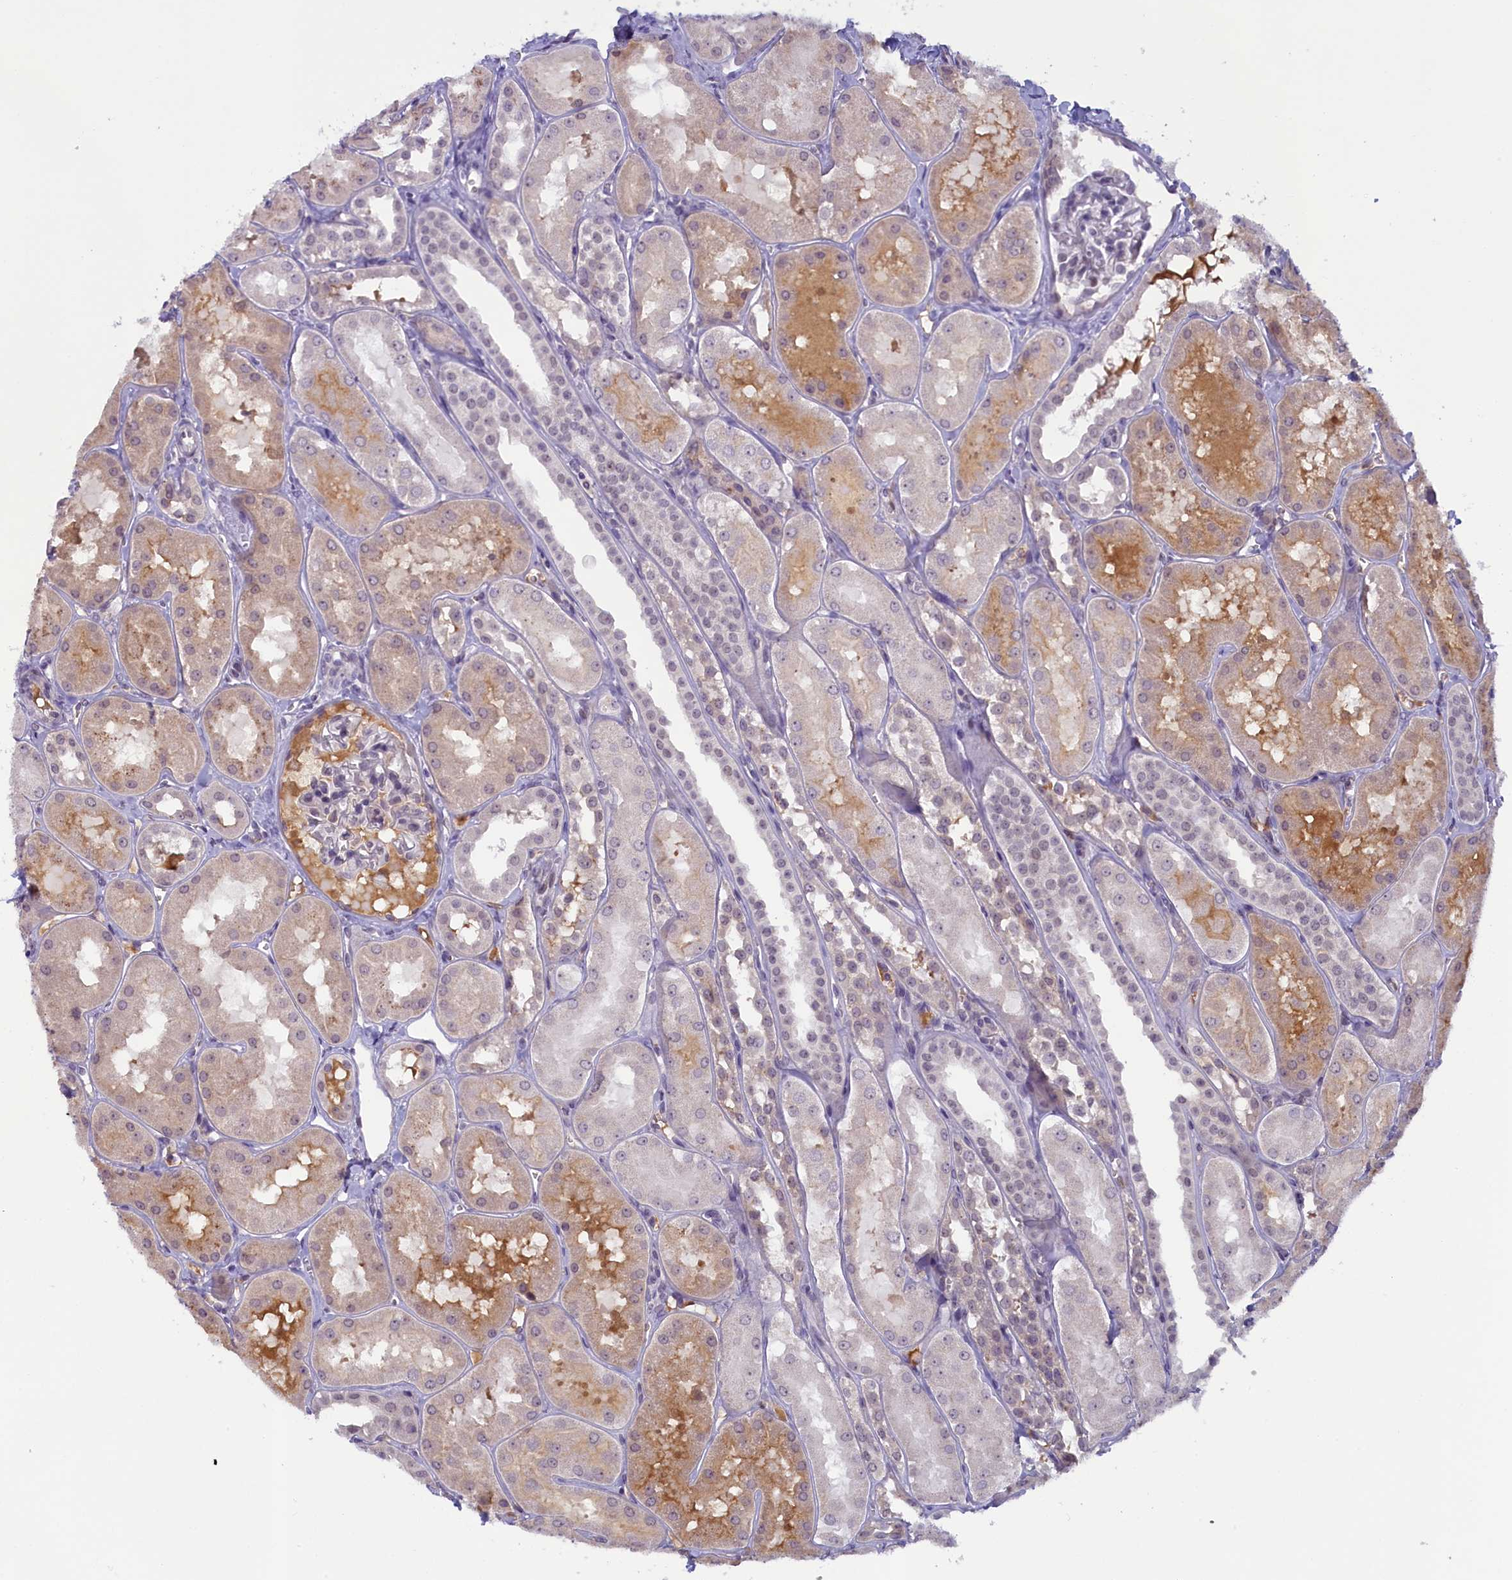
{"staining": {"intensity": "negative", "quantity": "none", "location": "none"}, "tissue": "kidney", "cell_type": "Cells in glomeruli", "image_type": "normal", "snomed": [{"axis": "morphology", "description": "Normal tissue, NOS"}, {"axis": "topography", "description": "Kidney"}, {"axis": "topography", "description": "Urinary bladder"}], "caption": "Image shows no protein positivity in cells in glomeruli of normal kidney. (DAB IHC, high magnification).", "gene": "CRAMP1", "patient": {"sex": "male", "age": 16}}